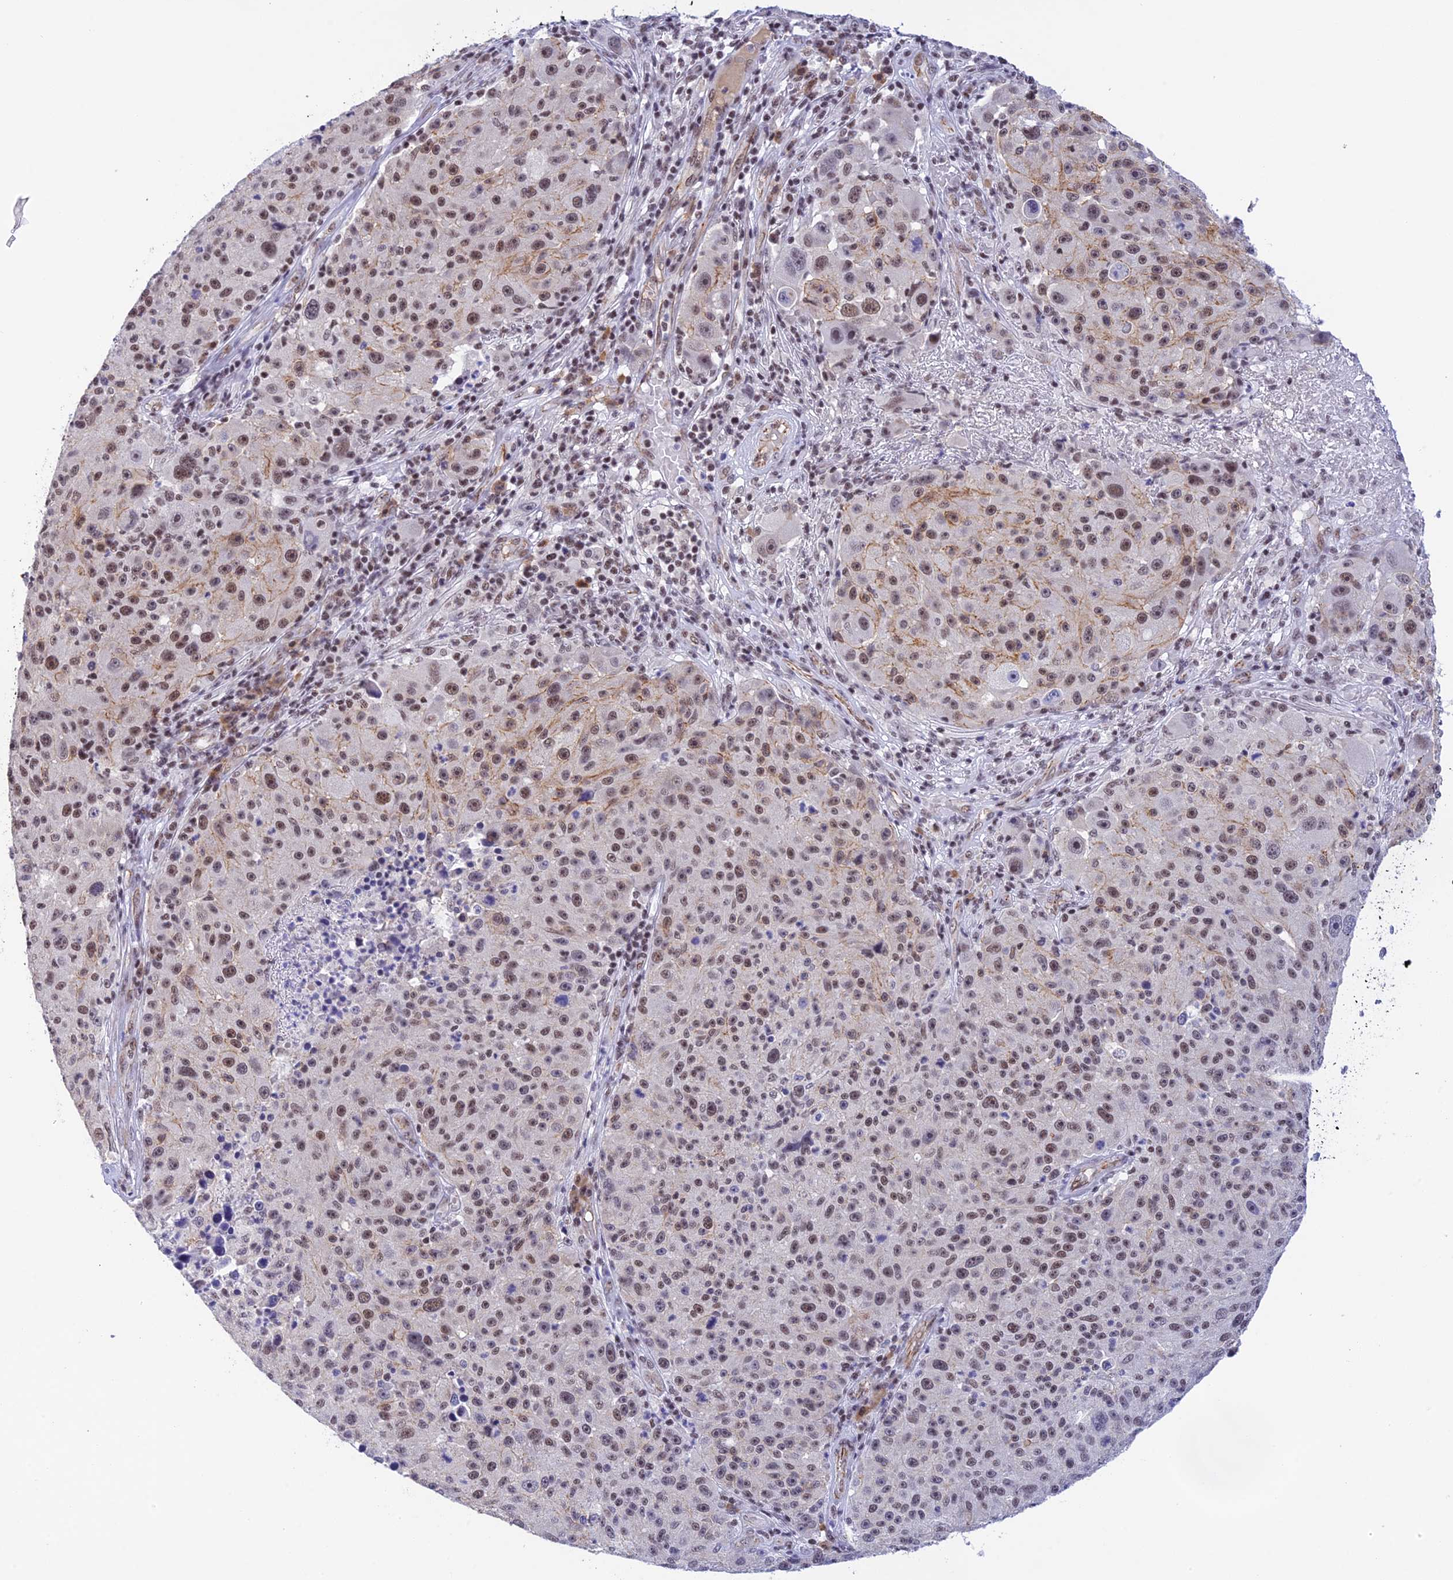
{"staining": {"intensity": "moderate", "quantity": ">75%", "location": "nuclear"}, "tissue": "melanoma", "cell_type": "Tumor cells", "image_type": "cancer", "snomed": [{"axis": "morphology", "description": "Malignant melanoma, NOS"}, {"axis": "topography", "description": "Skin"}], "caption": "Brown immunohistochemical staining in human malignant melanoma shows moderate nuclear expression in approximately >75% of tumor cells. The staining is performed using DAB (3,3'-diaminobenzidine) brown chromogen to label protein expression. The nuclei are counter-stained blue using hematoxylin.", "gene": "THAP11", "patient": {"sex": "male", "age": 53}}